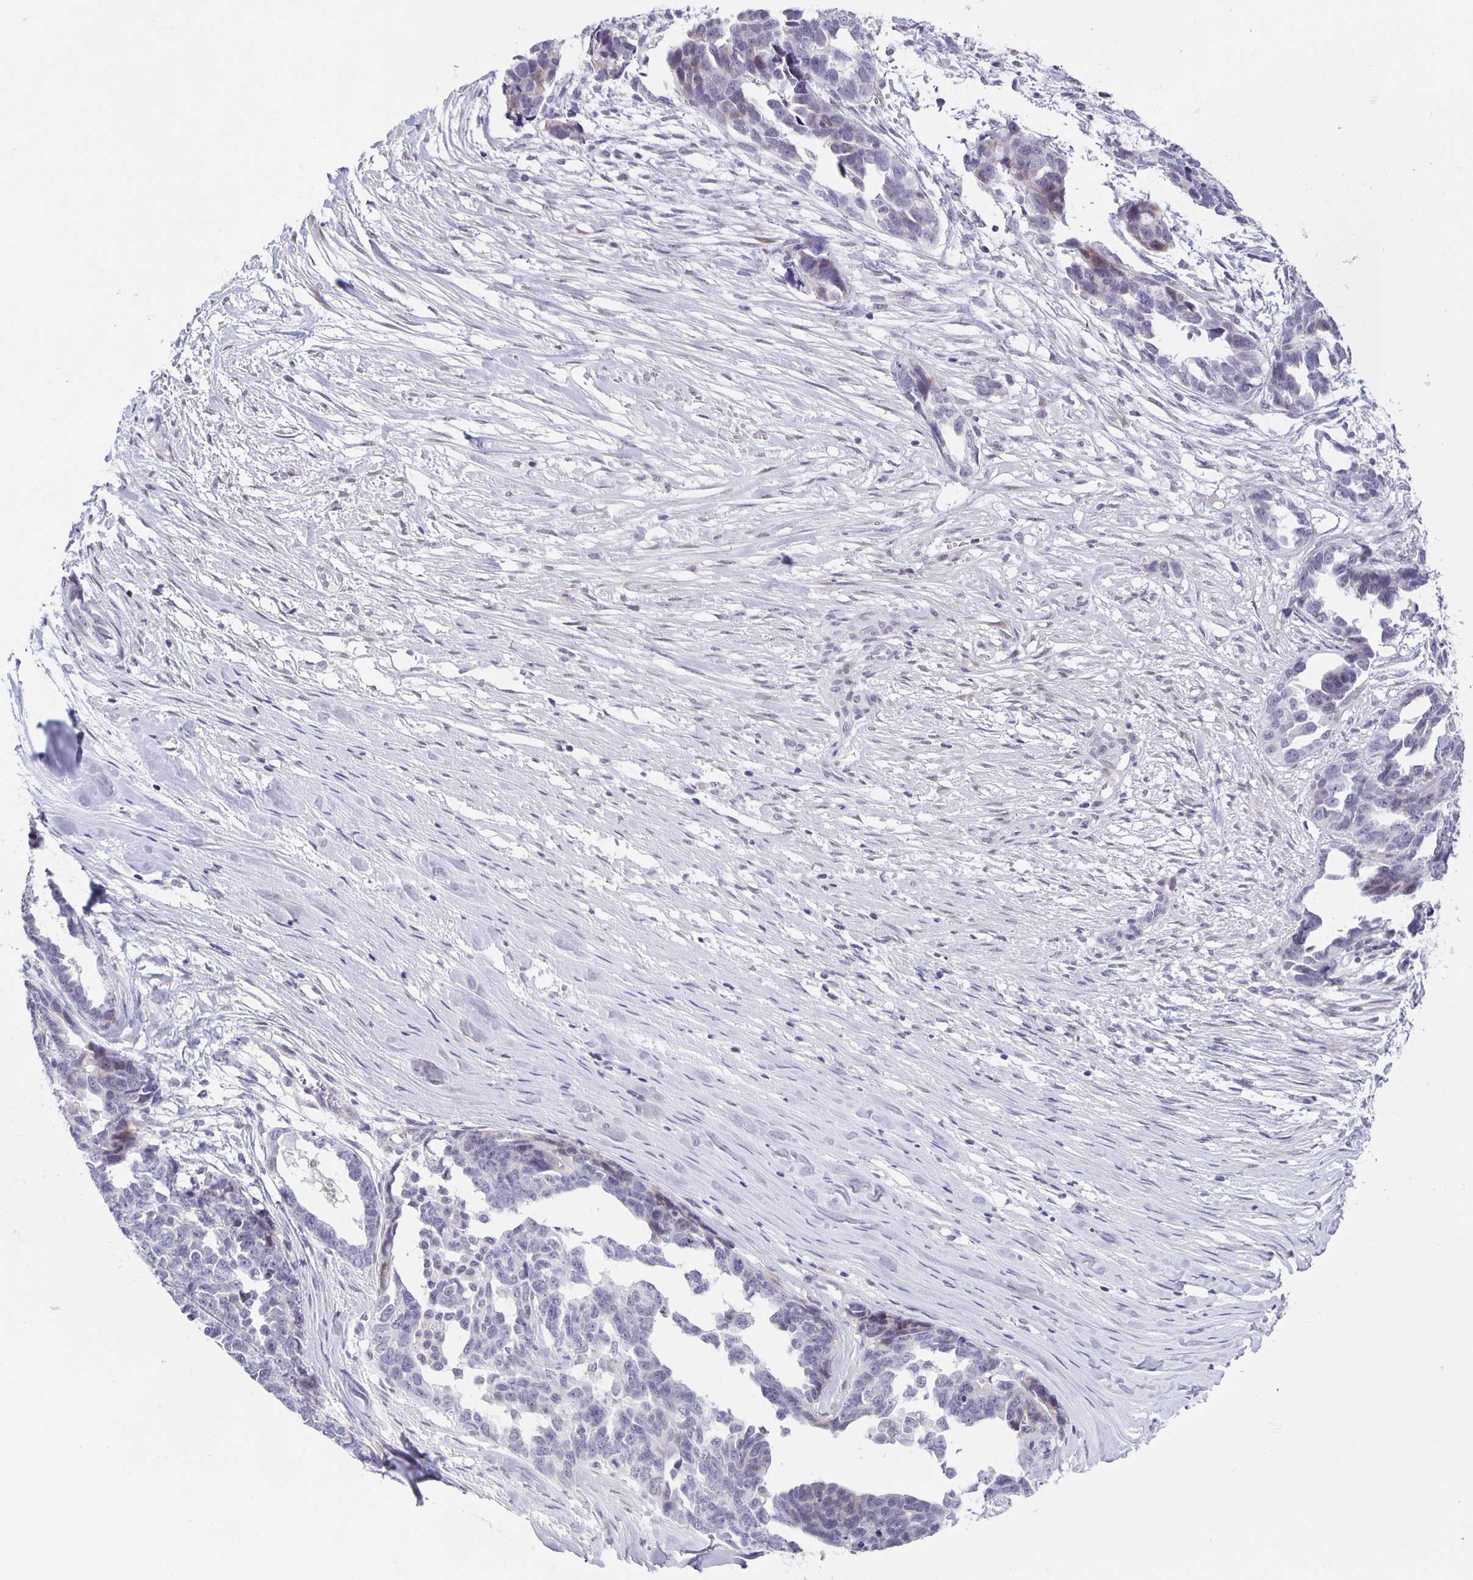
{"staining": {"intensity": "weak", "quantity": "<25%", "location": "nuclear"}, "tissue": "ovarian cancer", "cell_type": "Tumor cells", "image_type": "cancer", "snomed": [{"axis": "morphology", "description": "Cystadenocarcinoma, serous, NOS"}, {"axis": "topography", "description": "Ovary"}], "caption": "This micrograph is of ovarian cancer stained with immunohistochemistry to label a protein in brown with the nuclei are counter-stained blue. There is no expression in tumor cells.", "gene": "PHRF1", "patient": {"sex": "female", "age": 69}}